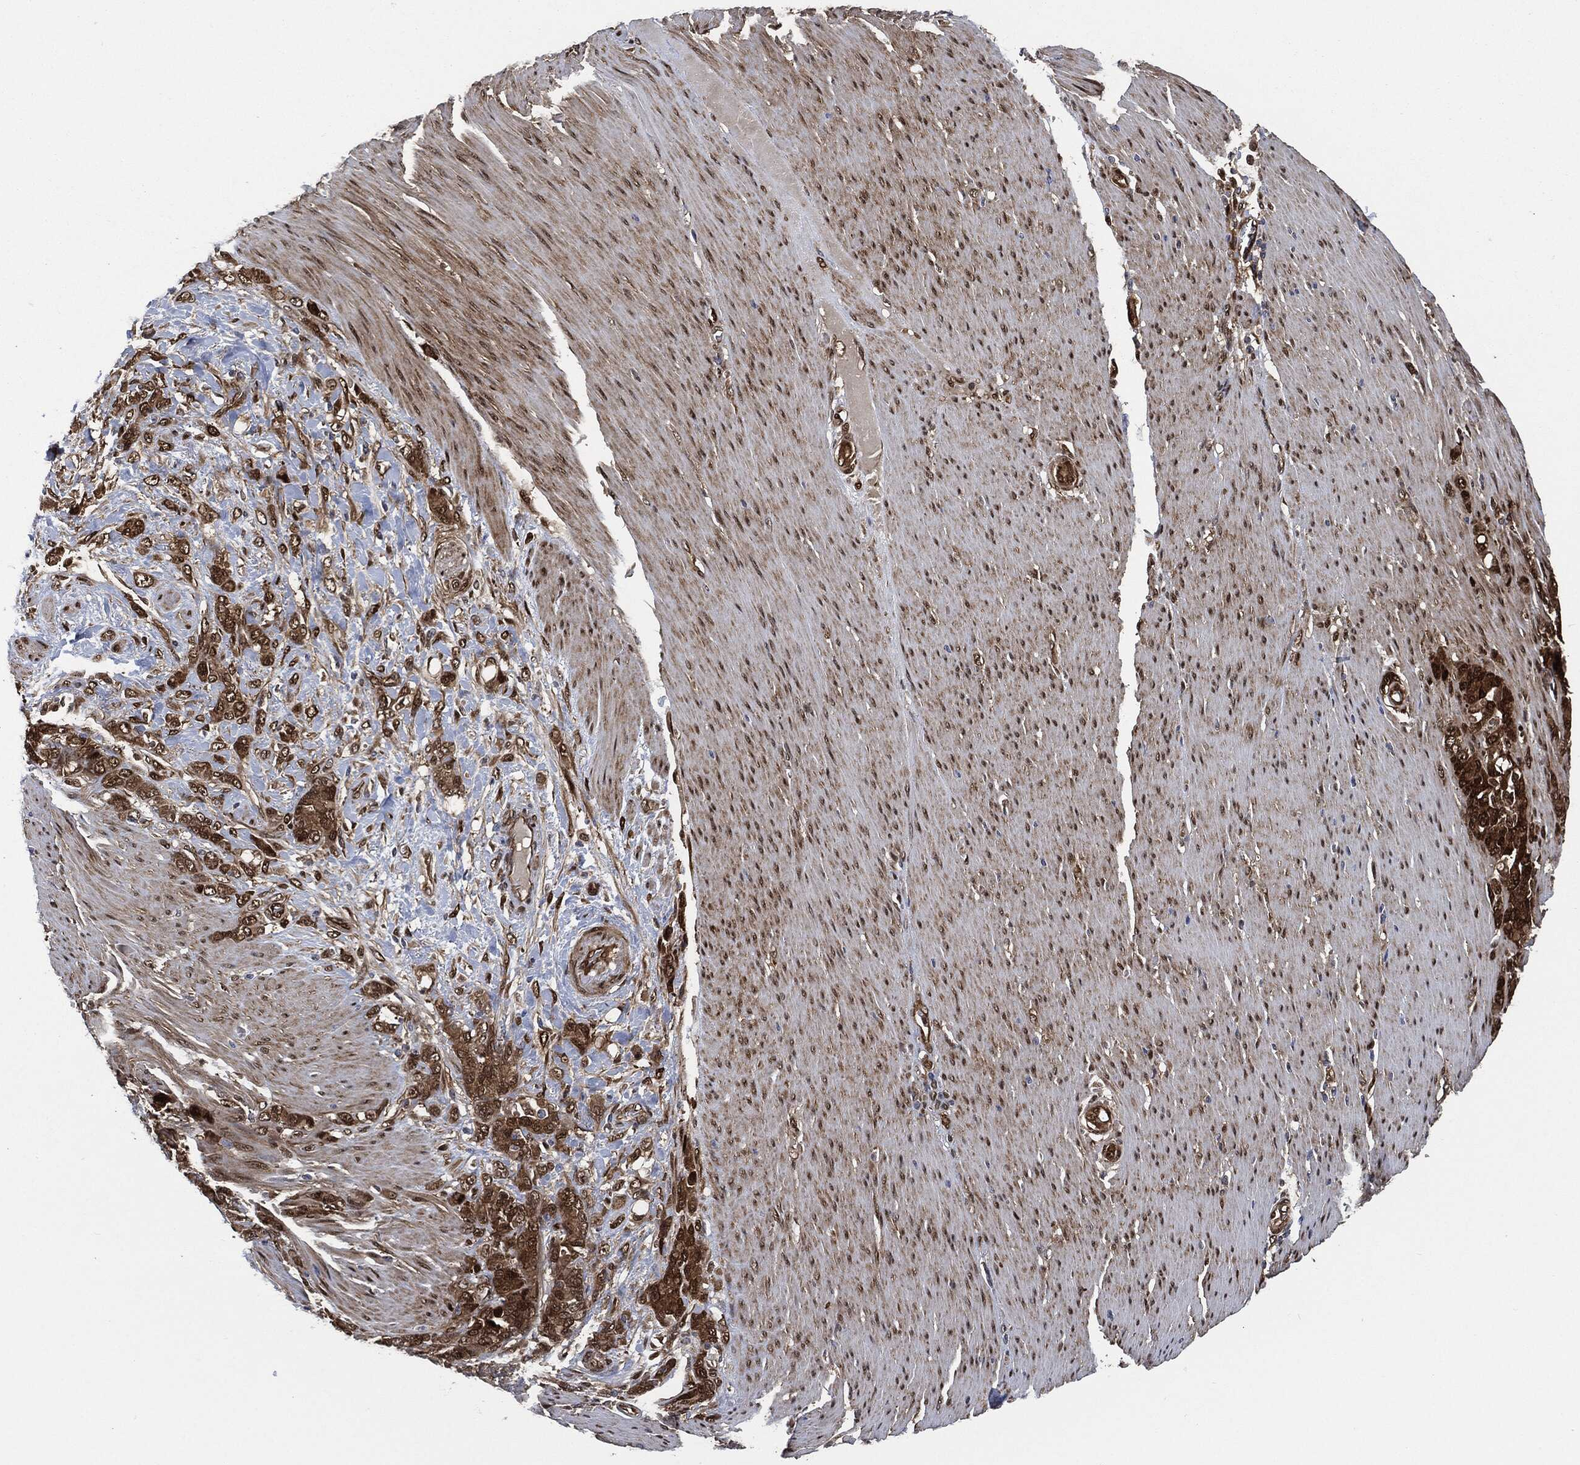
{"staining": {"intensity": "strong", "quantity": ">75%", "location": "cytoplasmic/membranous,nuclear"}, "tissue": "stomach cancer", "cell_type": "Tumor cells", "image_type": "cancer", "snomed": [{"axis": "morphology", "description": "Normal tissue, NOS"}, {"axis": "morphology", "description": "Adenocarcinoma, NOS"}, {"axis": "topography", "description": "Stomach"}], "caption": "This histopathology image exhibits immunohistochemistry staining of human stomach adenocarcinoma, with high strong cytoplasmic/membranous and nuclear expression in about >75% of tumor cells.", "gene": "DCTN1", "patient": {"sex": "female", "age": 79}}